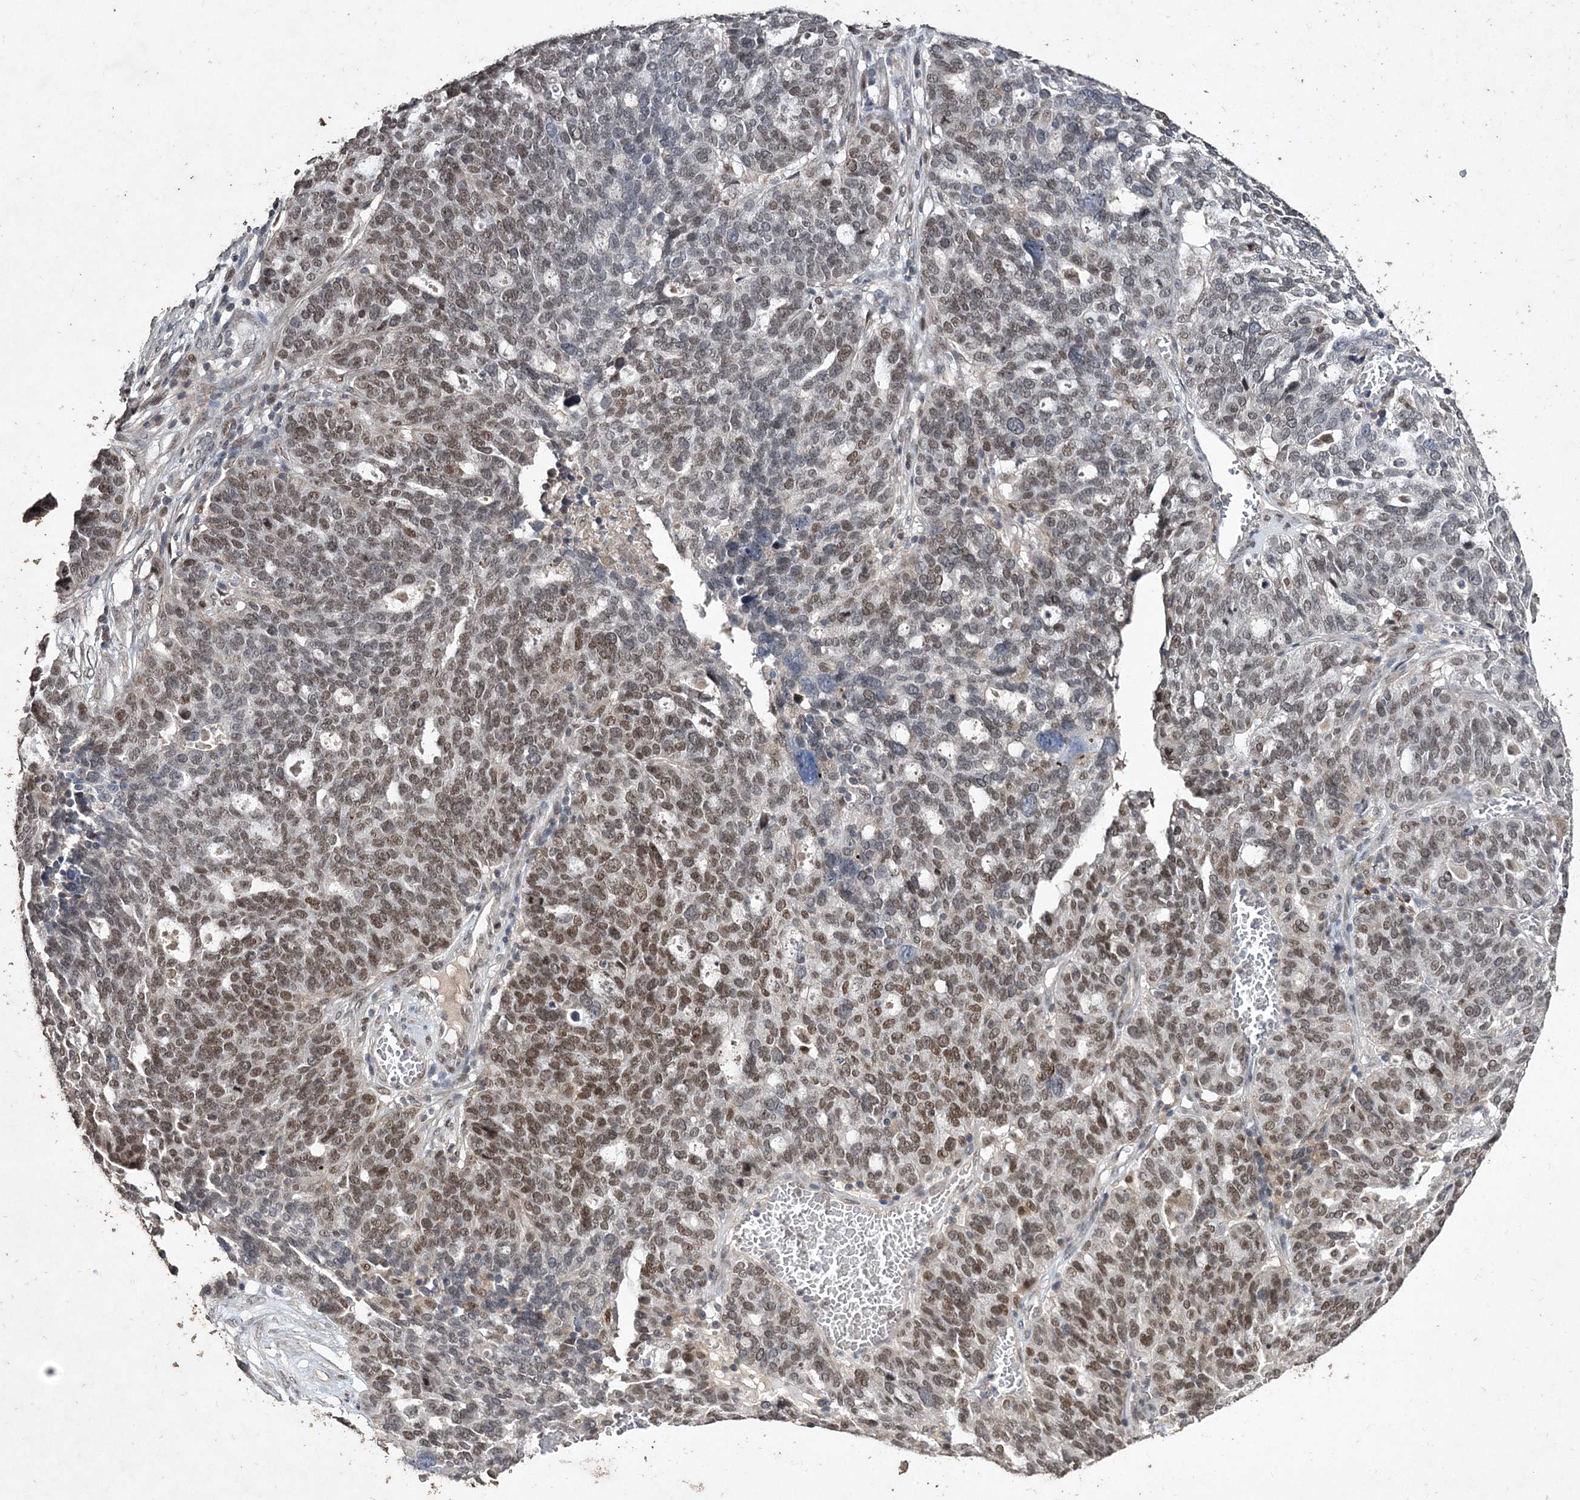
{"staining": {"intensity": "moderate", "quantity": "25%-75%", "location": "nuclear"}, "tissue": "ovarian cancer", "cell_type": "Tumor cells", "image_type": "cancer", "snomed": [{"axis": "morphology", "description": "Cystadenocarcinoma, serous, NOS"}, {"axis": "topography", "description": "Ovary"}], "caption": "IHC image of human ovarian cancer stained for a protein (brown), which exhibits medium levels of moderate nuclear positivity in approximately 25%-75% of tumor cells.", "gene": "C3orf38", "patient": {"sex": "female", "age": 59}}